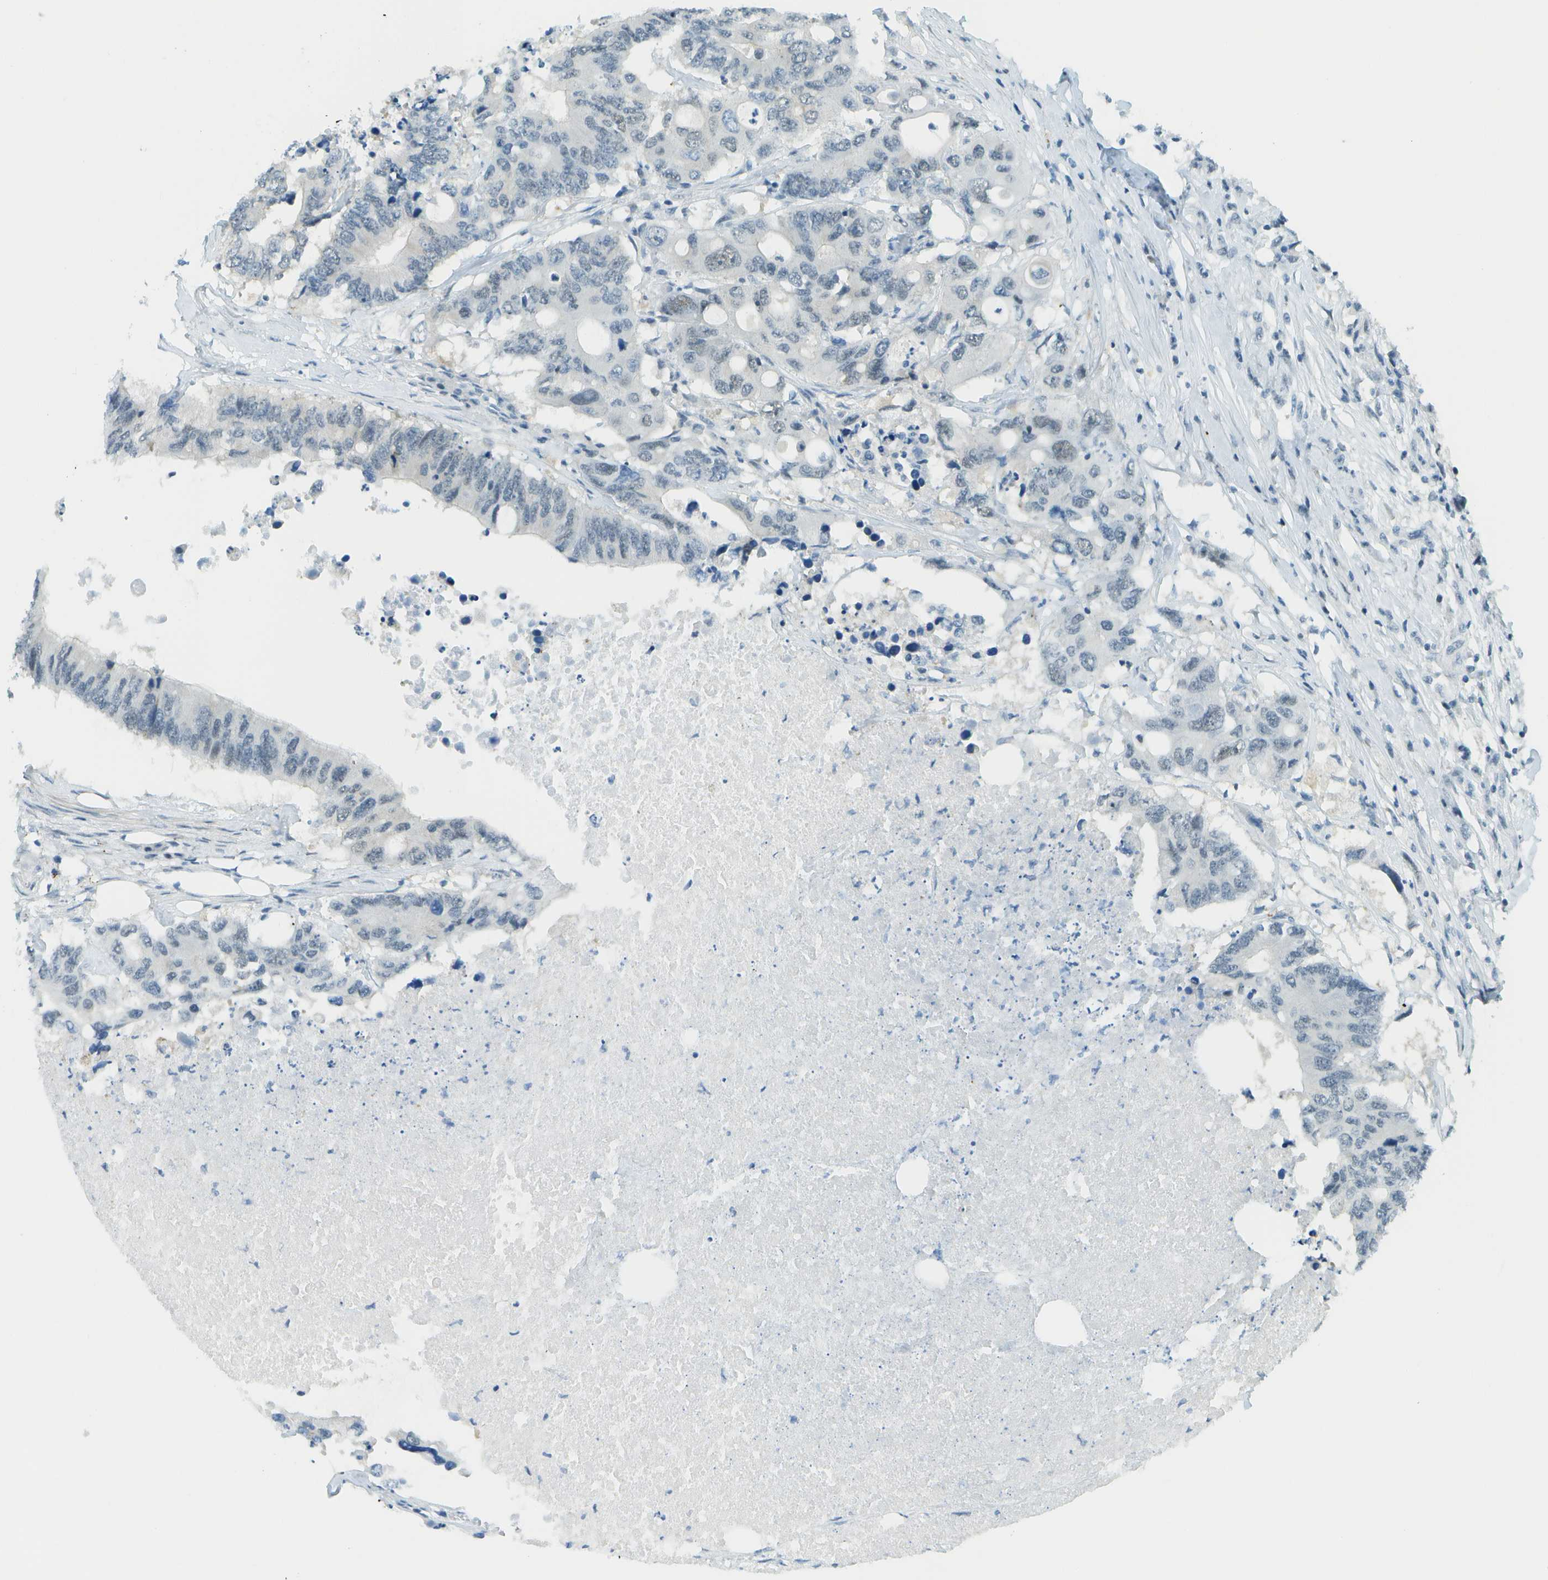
{"staining": {"intensity": "negative", "quantity": "none", "location": "none"}, "tissue": "colorectal cancer", "cell_type": "Tumor cells", "image_type": "cancer", "snomed": [{"axis": "morphology", "description": "Adenocarcinoma, NOS"}, {"axis": "topography", "description": "Colon"}], "caption": "Tumor cells show no significant positivity in colorectal adenocarcinoma.", "gene": "NEK11", "patient": {"sex": "male", "age": 71}}